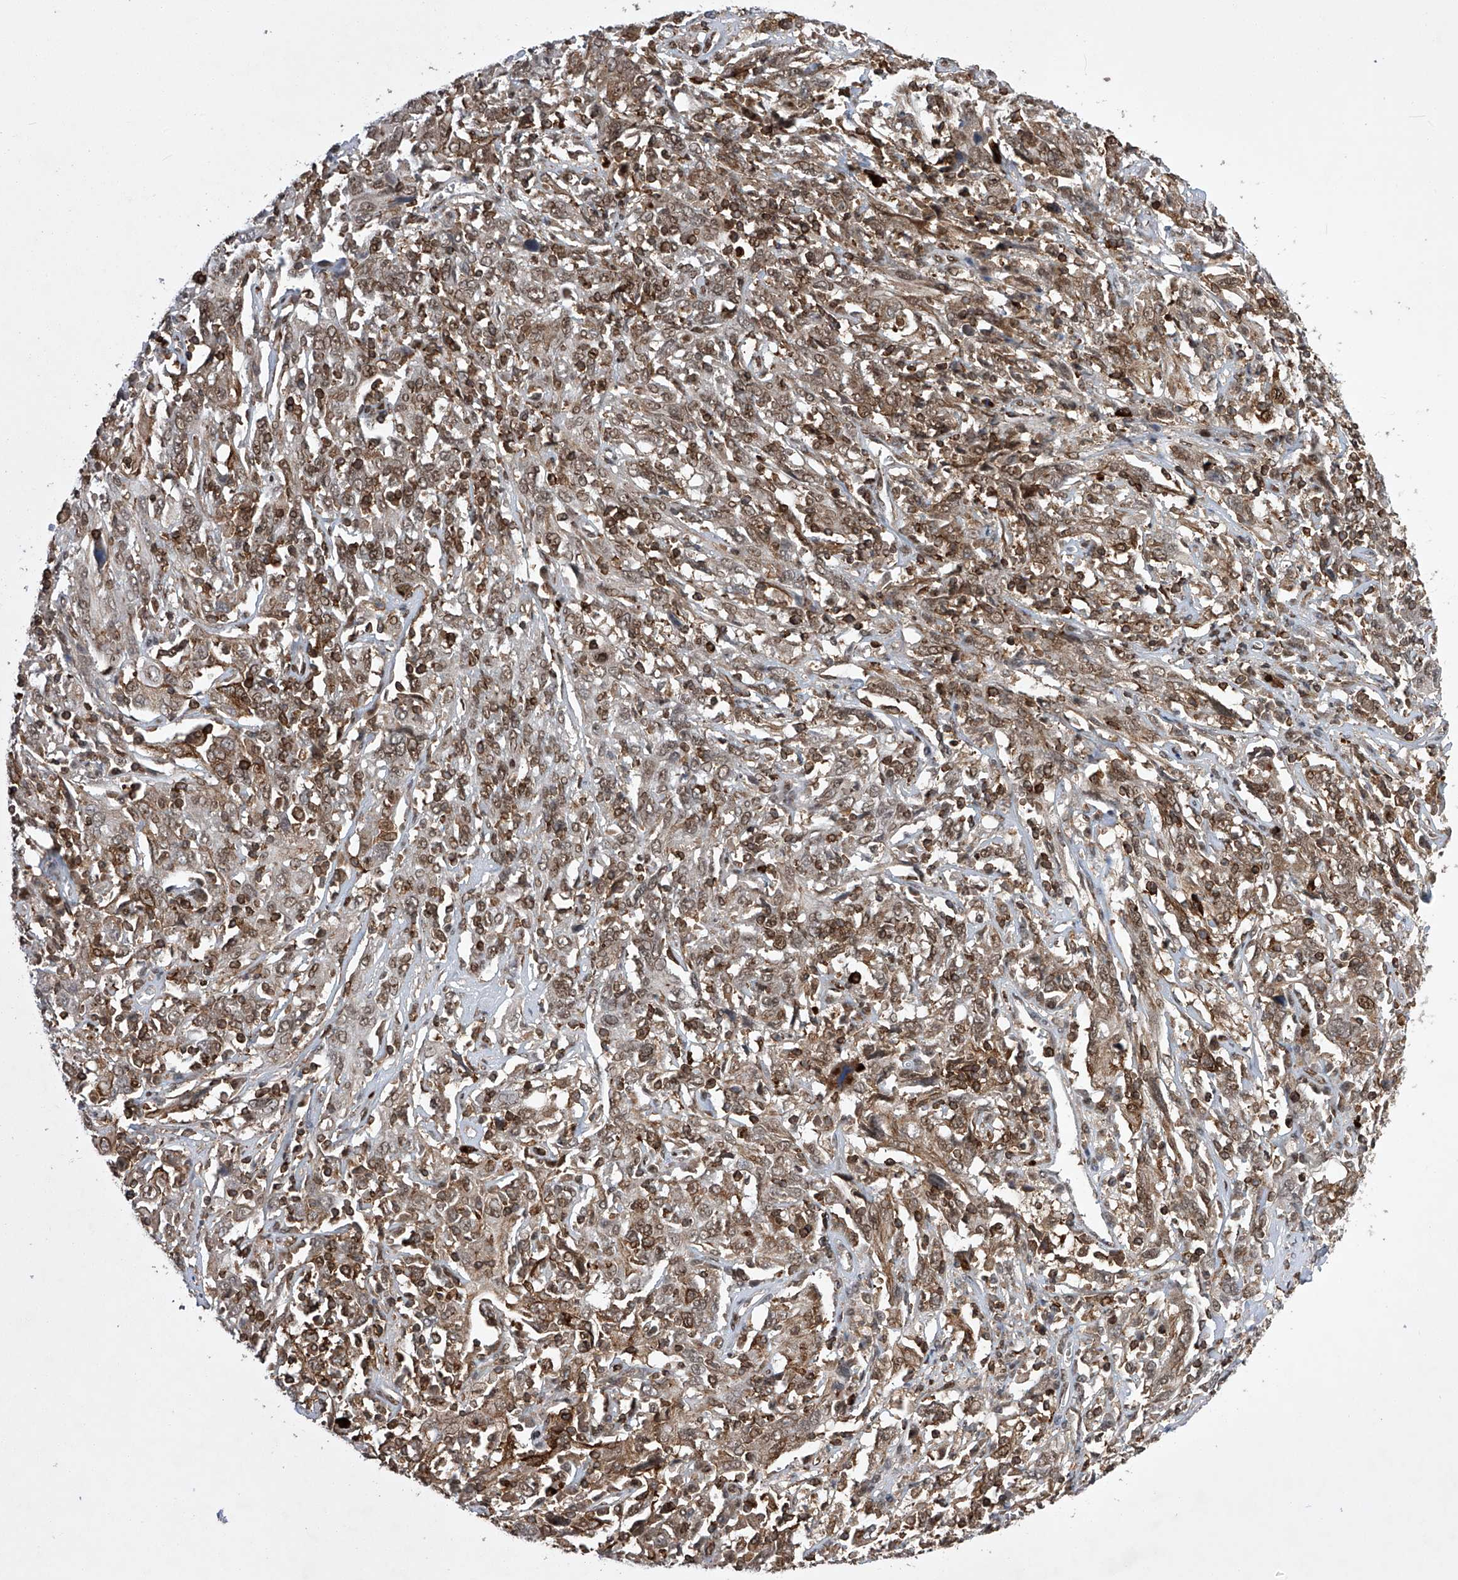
{"staining": {"intensity": "weak", "quantity": "25%-75%", "location": "nuclear"}, "tissue": "cervical cancer", "cell_type": "Tumor cells", "image_type": "cancer", "snomed": [{"axis": "morphology", "description": "Squamous cell carcinoma, NOS"}, {"axis": "topography", "description": "Cervix"}], "caption": "Immunohistochemical staining of cervical cancer demonstrates low levels of weak nuclear positivity in about 25%-75% of tumor cells.", "gene": "ZNF280D", "patient": {"sex": "female", "age": 46}}